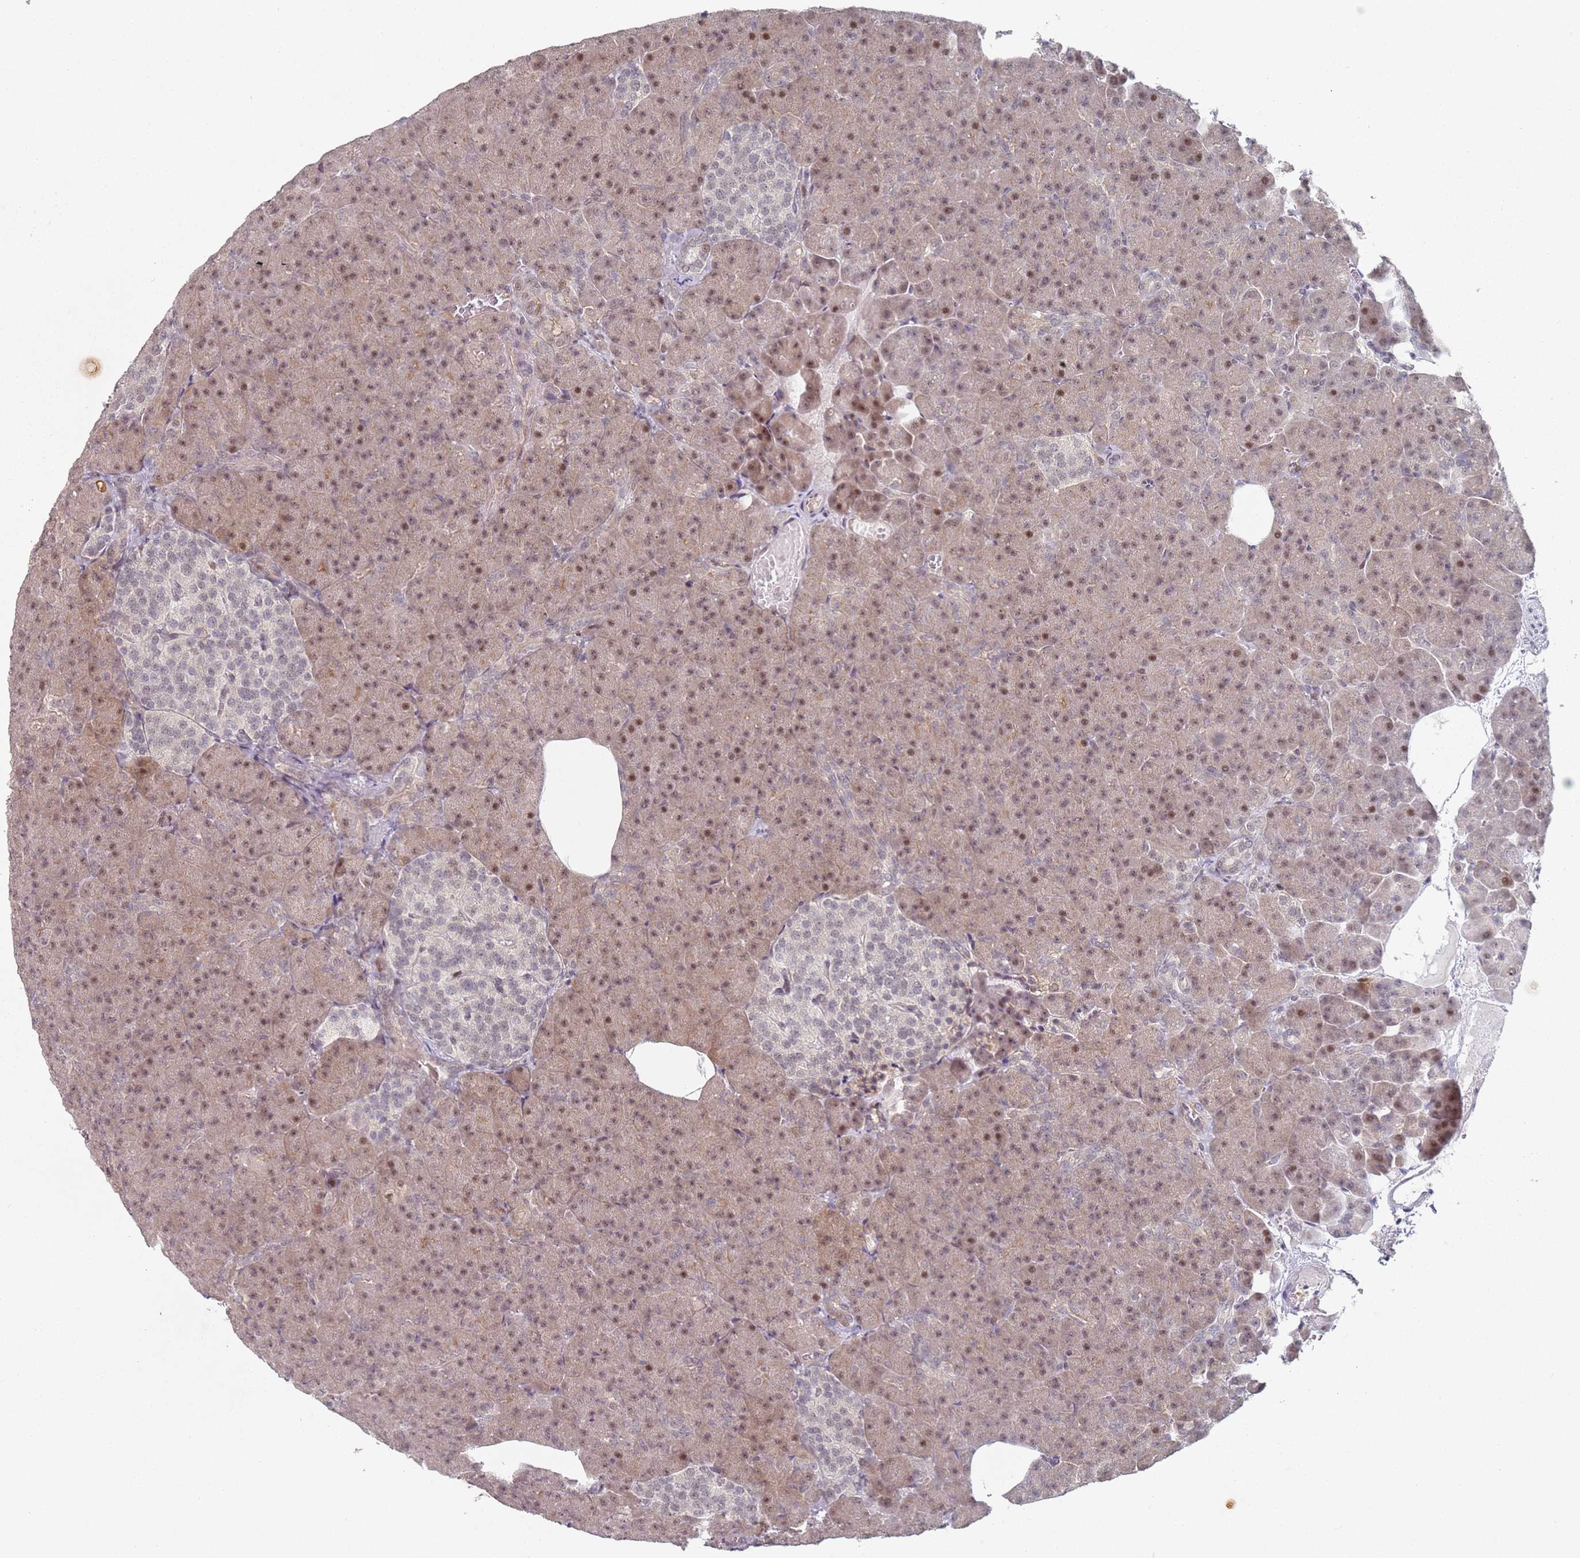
{"staining": {"intensity": "moderate", "quantity": ">75%", "location": "cytoplasmic/membranous,nuclear"}, "tissue": "pancreas", "cell_type": "Exocrine glandular cells", "image_type": "normal", "snomed": [{"axis": "morphology", "description": "Normal tissue, NOS"}, {"axis": "topography", "description": "Pancreas"}], "caption": "High-power microscopy captured an IHC photomicrograph of normal pancreas, revealing moderate cytoplasmic/membranous,nuclear staining in about >75% of exocrine glandular cells.", "gene": "ATF6B", "patient": {"sex": "female", "age": 74}}